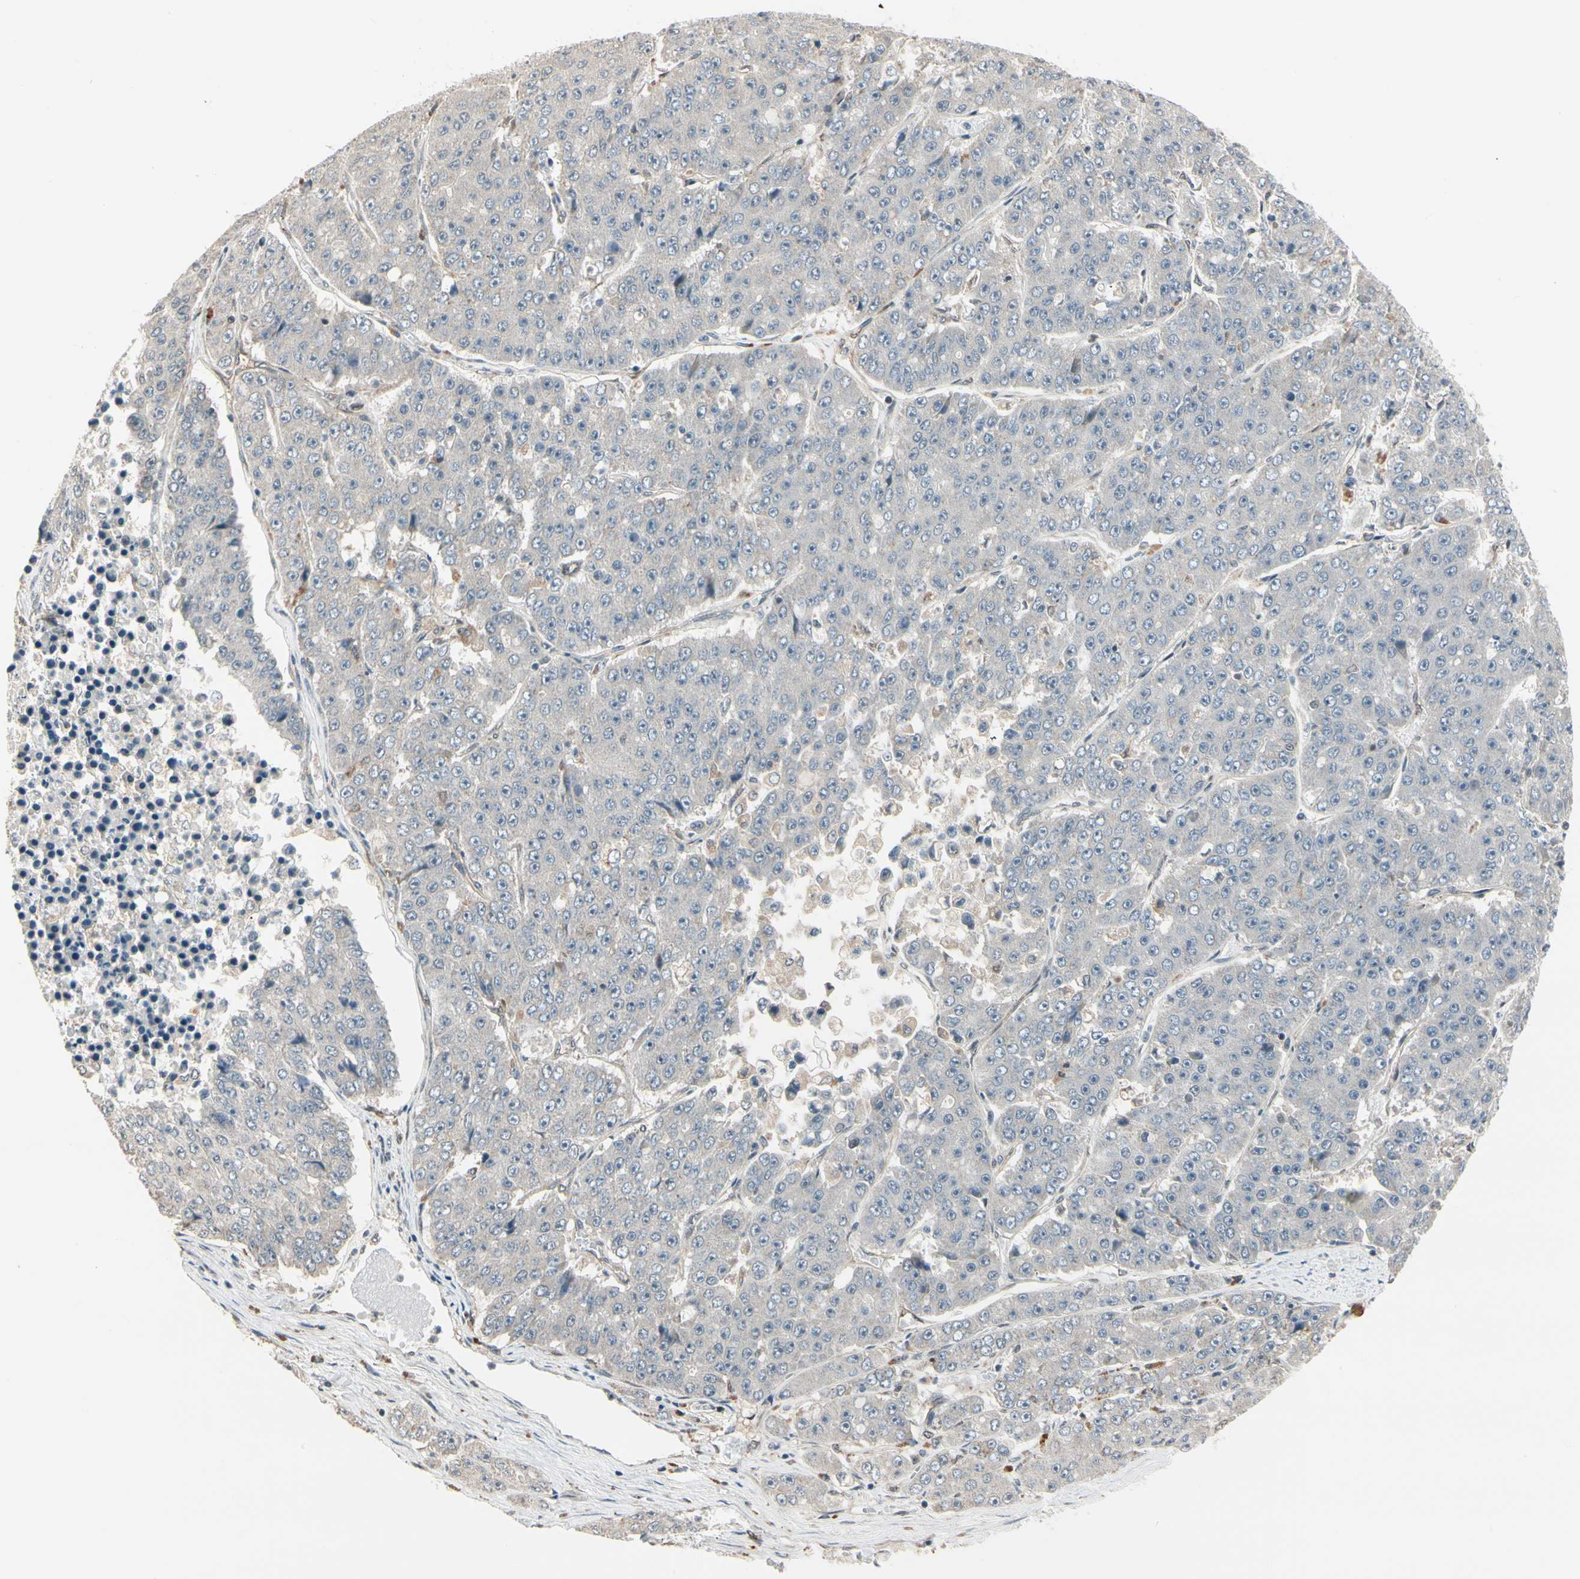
{"staining": {"intensity": "negative", "quantity": "none", "location": "none"}, "tissue": "pancreatic cancer", "cell_type": "Tumor cells", "image_type": "cancer", "snomed": [{"axis": "morphology", "description": "Adenocarcinoma, NOS"}, {"axis": "topography", "description": "Pancreas"}], "caption": "A micrograph of pancreatic cancer (adenocarcinoma) stained for a protein exhibits no brown staining in tumor cells.", "gene": "SVBP", "patient": {"sex": "male", "age": 50}}